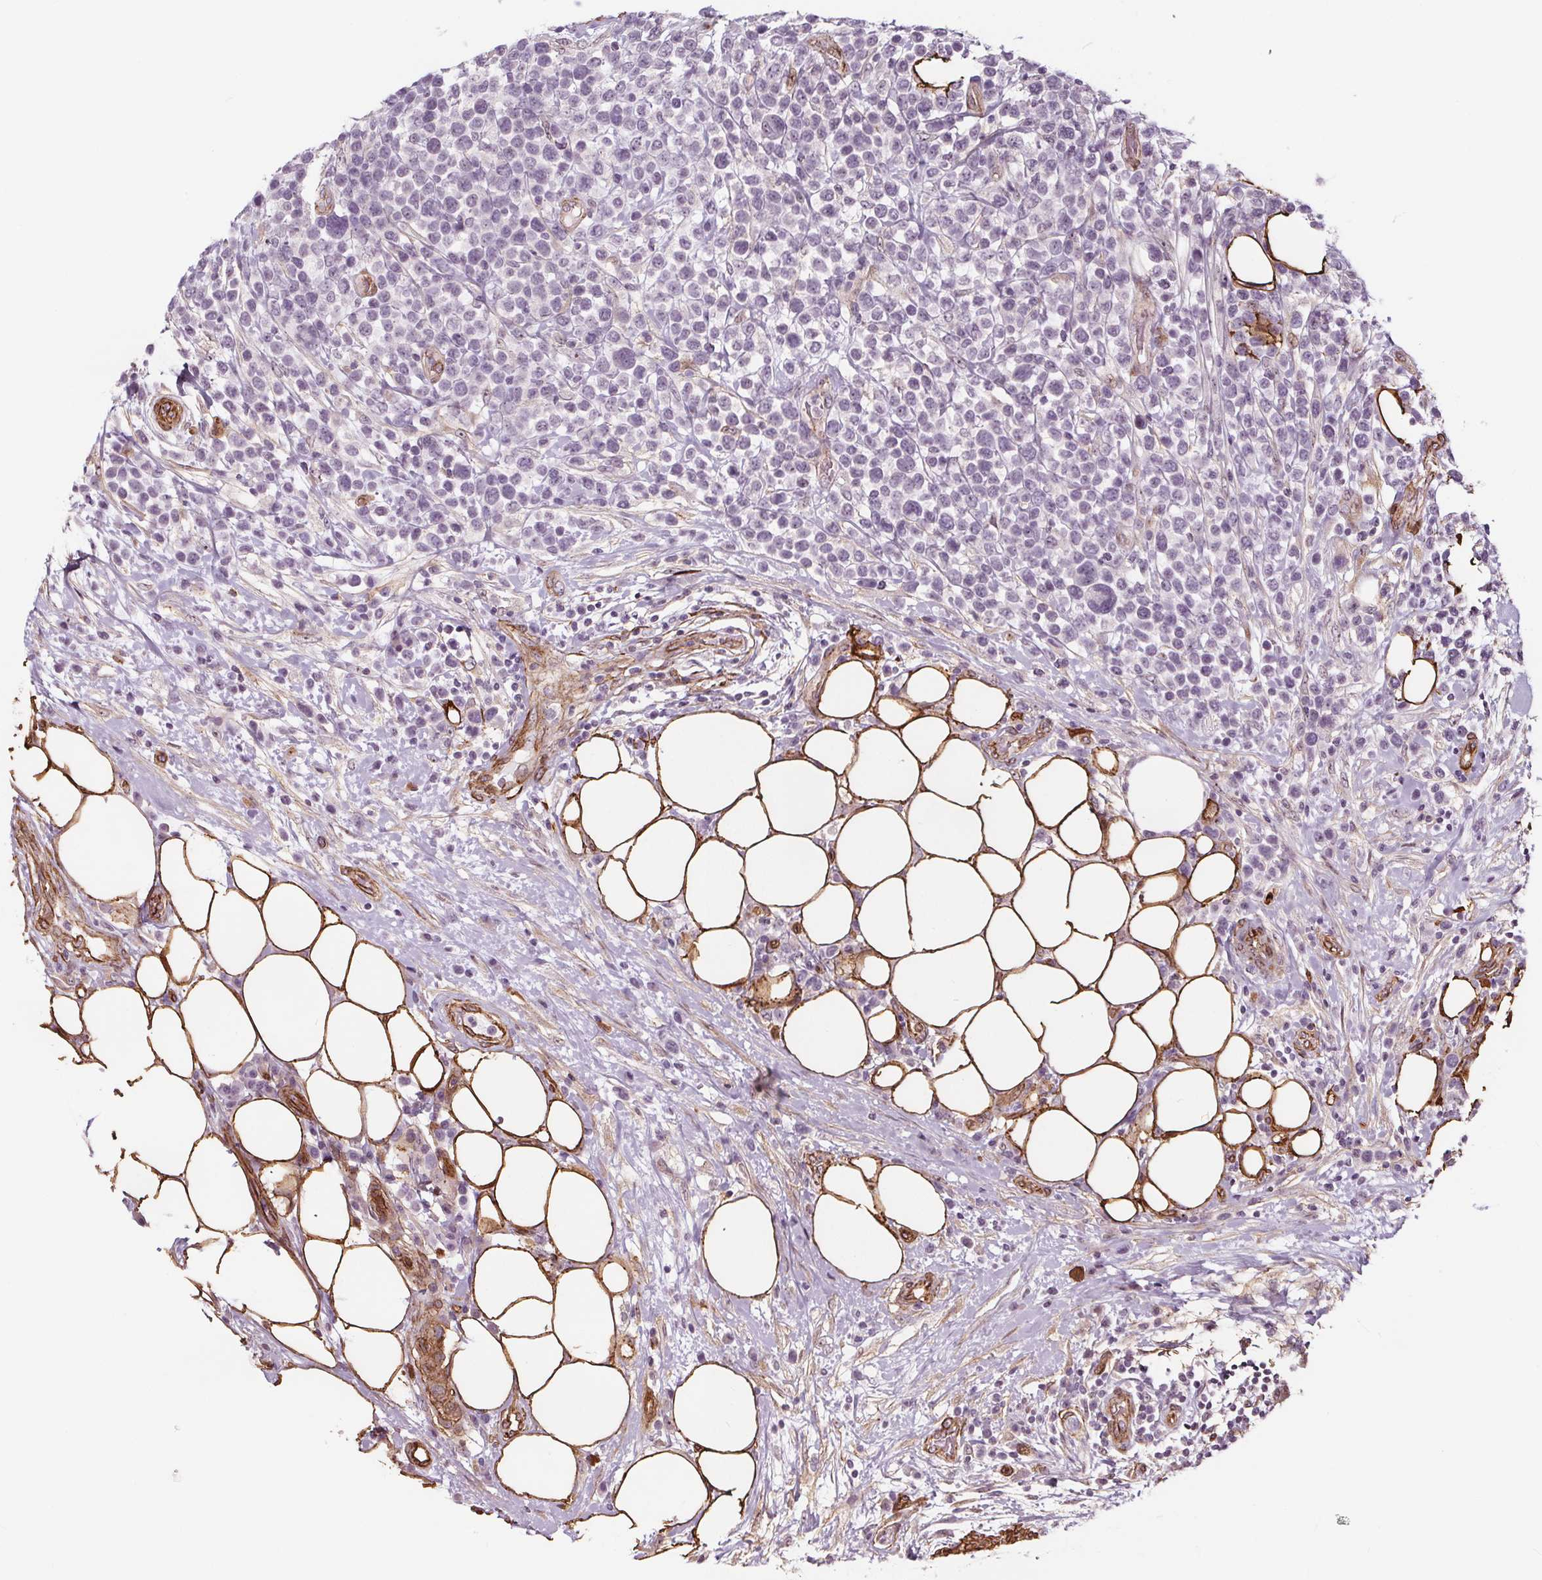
{"staining": {"intensity": "negative", "quantity": "none", "location": "none"}, "tissue": "lymphoma", "cell_type": "Tumor cells", "image_type": "cancer", "snomed": [{"axis": "morphology", "description": "Malignant lymphoma, non-Hodgkin's type, High grade"}, {"axis": "topography", "description": "Soft tissue"}], "caption": "High-grade malignant lymphoma, non-Hodgkin's type was stained to show a protein in brown. There is no significant positivity in tumor cells.", "gene": "HAS1", "patient": {"sex": "female", "age": 56}}